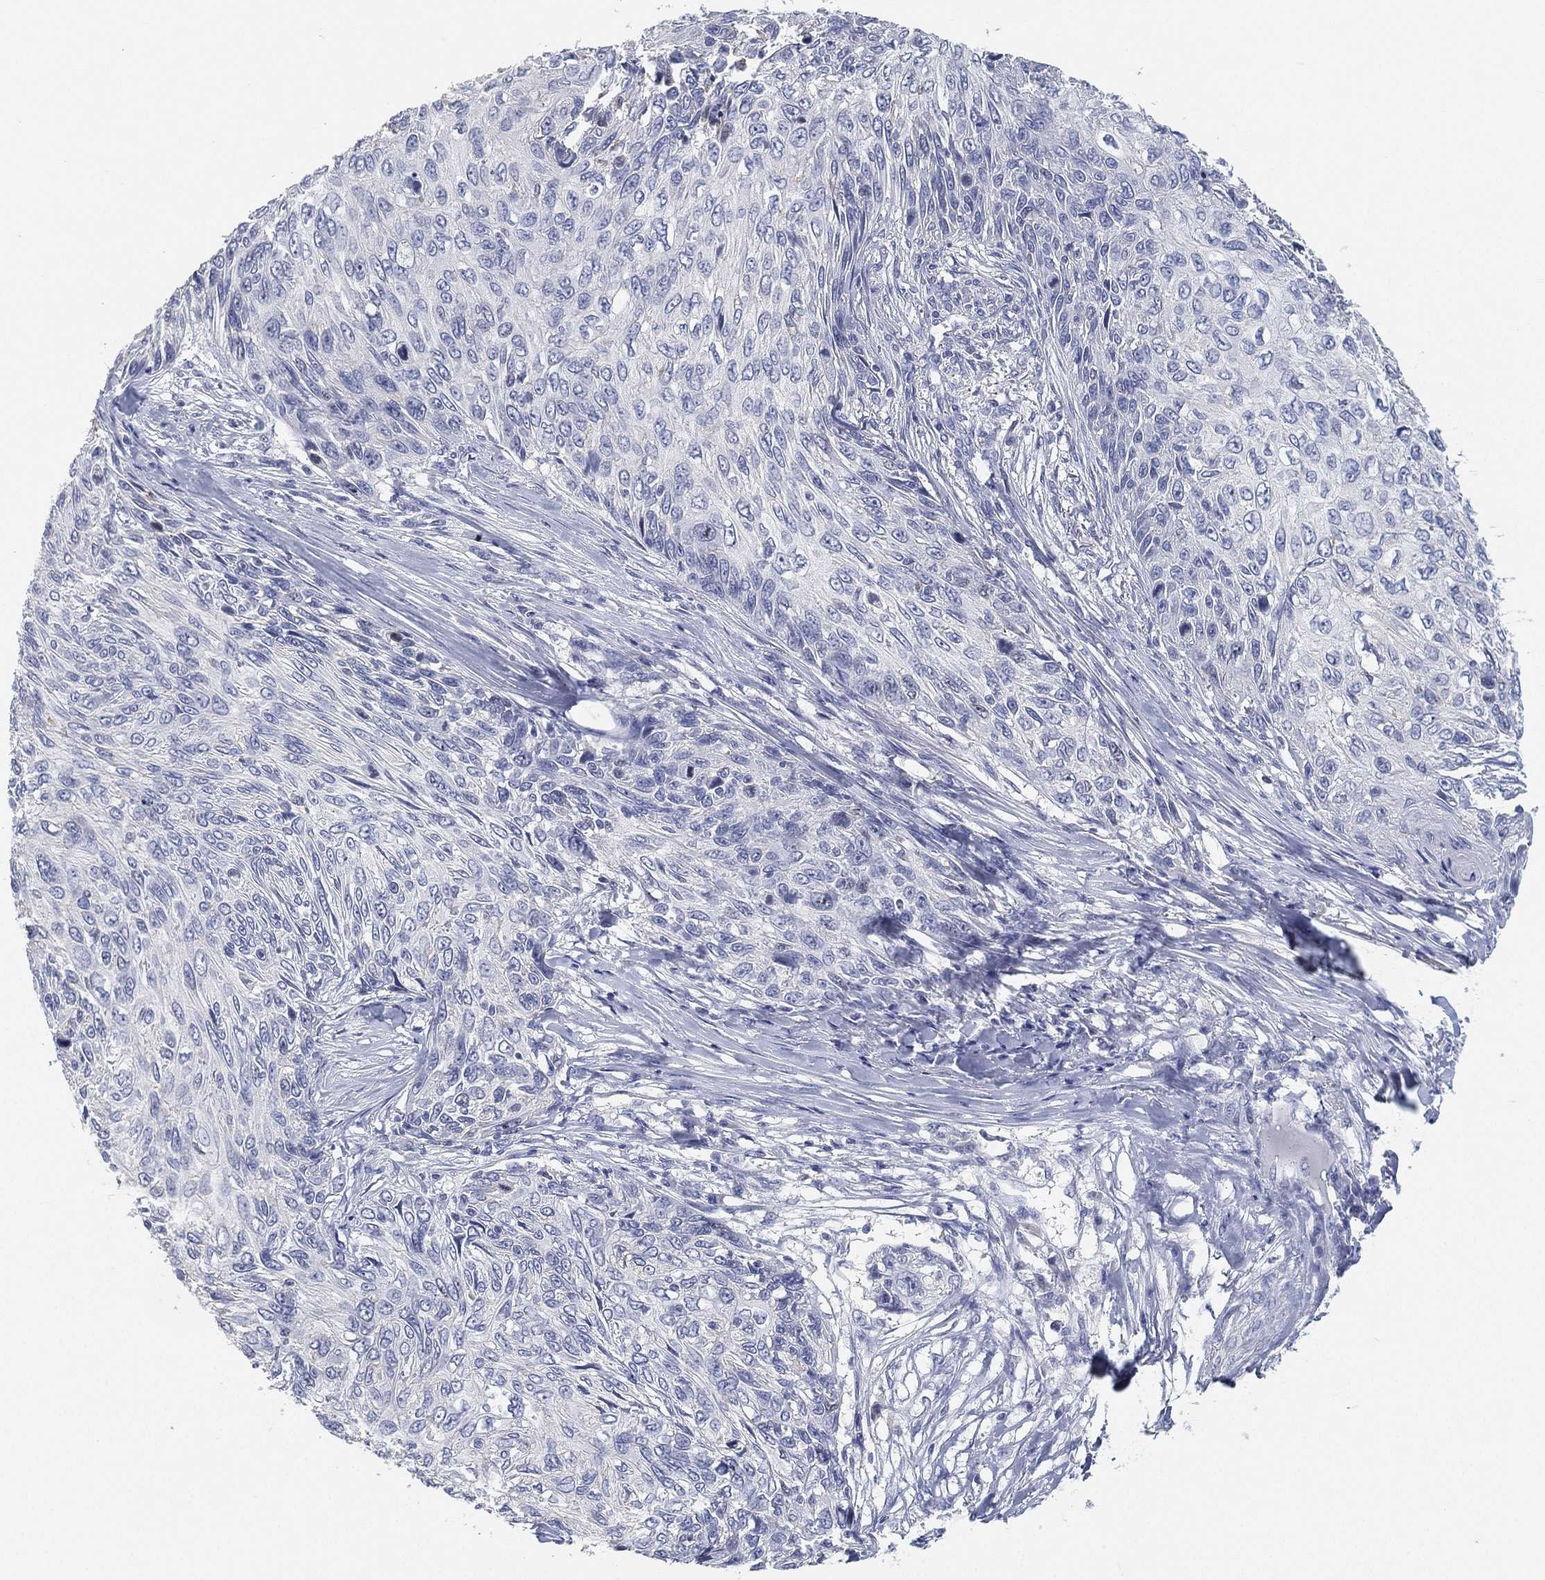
{"staining": {"intensity": "negative", "quantity": "none", "location": "none"}, "tissue": "skin cancer", "cell_type": "Tumor cells", "image_type": "cancer", "snomed": [{"axis": "morphology", "description": "Squamous cell carcinoma, NOS"}, {"axis": "topography", "description": "Skin"}], "caption": "This is a photomicrograph of IHC staining of squamous cell carcinoma (skin), which shows no expression in tumor cells.", "gene": "FAM187B", "patient": {"sex": "male", "age": 92}}